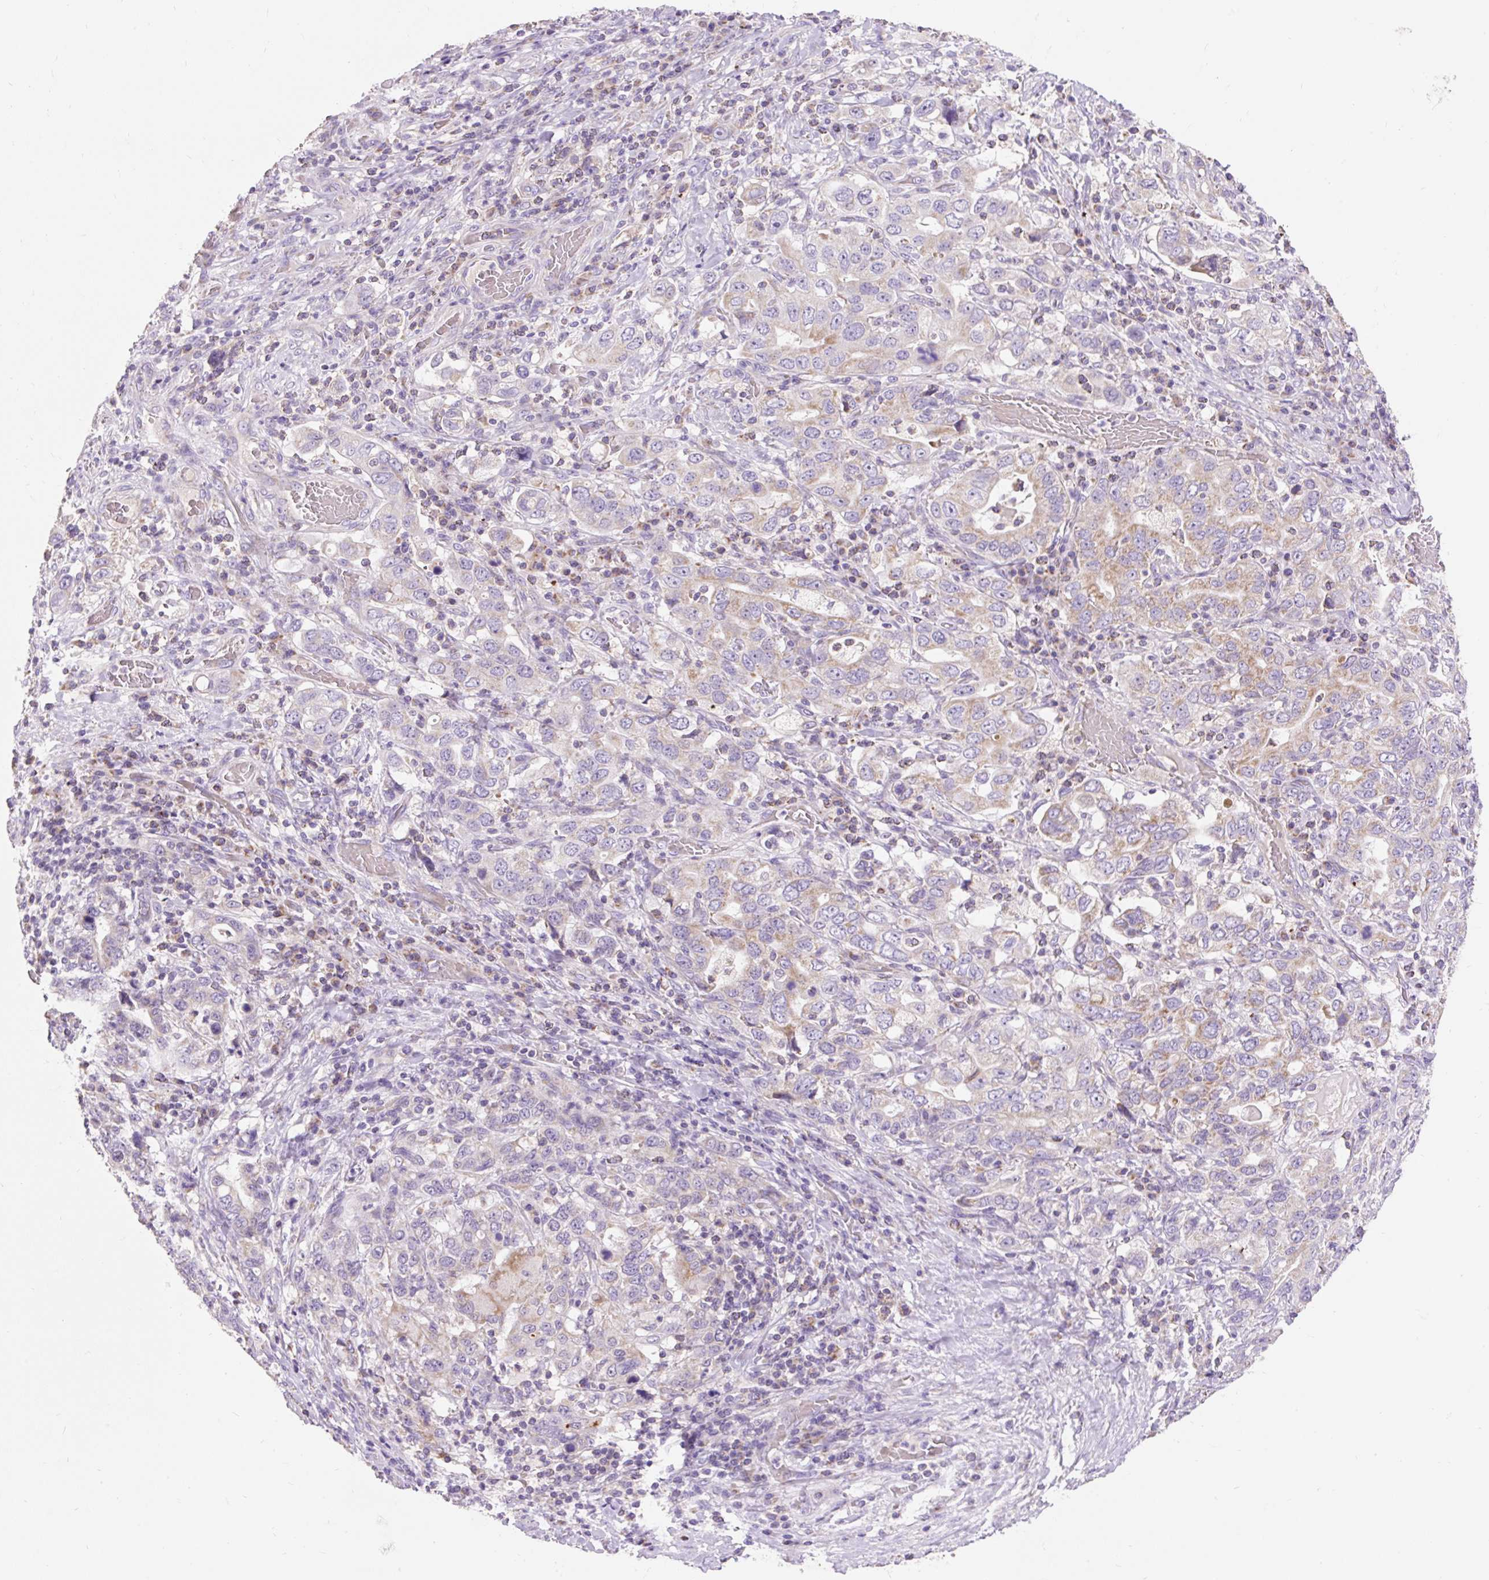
{"staining": {"intensity": "weak", "quantity": "25%-75%", "location": "cytoplasmic/membranous"}, "tissue": "stomach cancer", "cell_type": "Tumor cells", "image_type": "cancer", "snomed": [{"axis": "morphology", "description": "Adenocarcinoma, NOS"}, {"axis": "topography", "description": "Stomach, upper"}, {"axis": "topography", "description": "Stomach"}], "caption": "Immunohistochemical staining of human stomach adenocarcinoma demonstrates weak cytoplasmic/membranous protein expression in about 25%-75% of tumor cells. The staining is performed using DAB brown chromogen to label protein expression. The nuclei are counter-stained blue using hematoxylin.", "gene": "PMAIP1", "patient": {"sex": "male", "age": 62}}